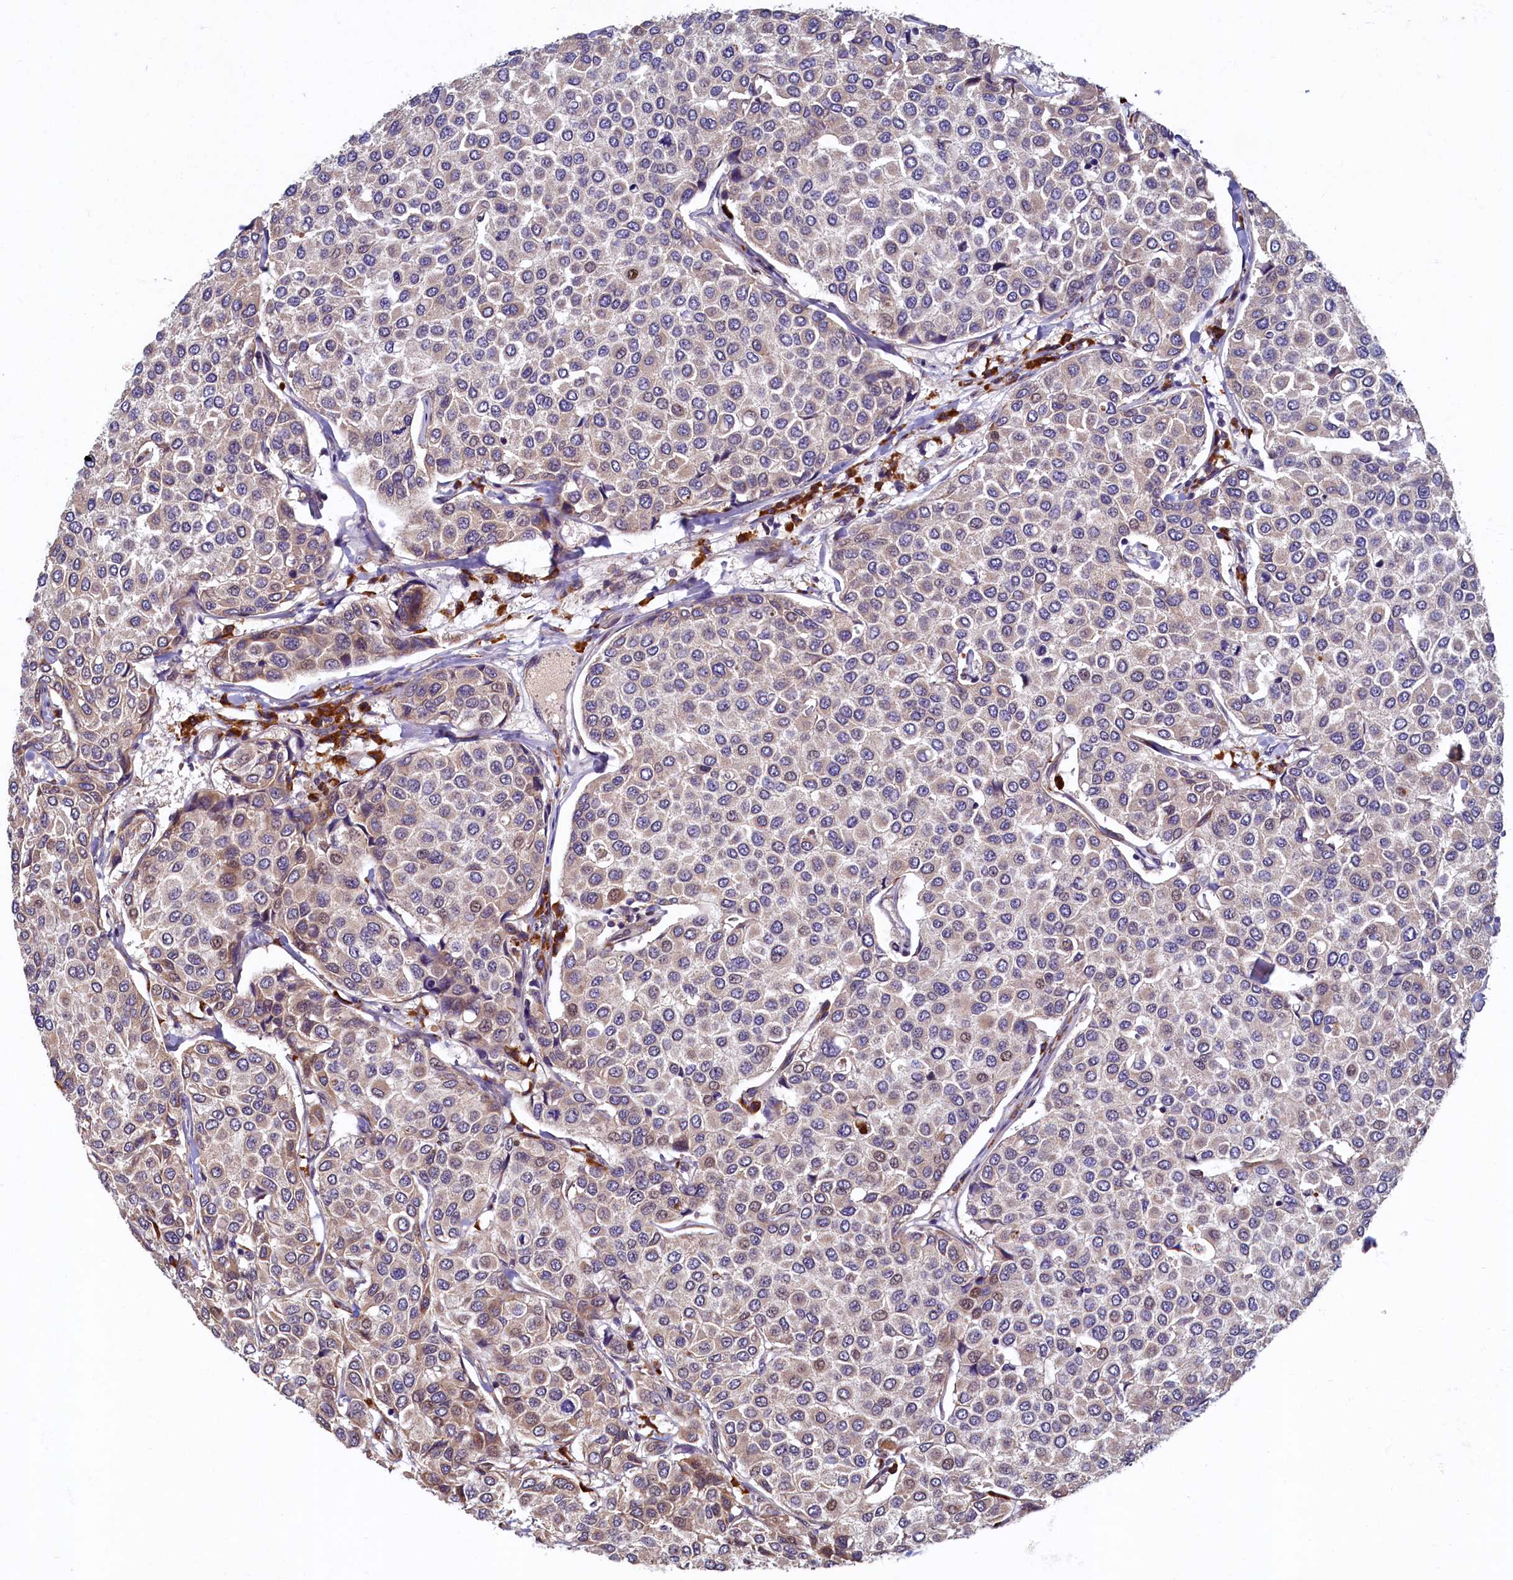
{"staining": {"intensity": "weak", "quantity": "<25%", "location": "cytoplasmic/membranous,nuclear"}, "tissue": "breast cancer", "cell_type": "Tumor cells", "image_type": "cancer", "snomed": [{"axis": "morphology", "description": "Duct carcinoma"}, {"axis": "topography", "description": "Breast"}], "caption": "Tumor cells show no significant staining in infiltrating ductal carcinoma (breast).", "gene": "SLC16A14", "patient": {"sex": "female", "age": 55}}